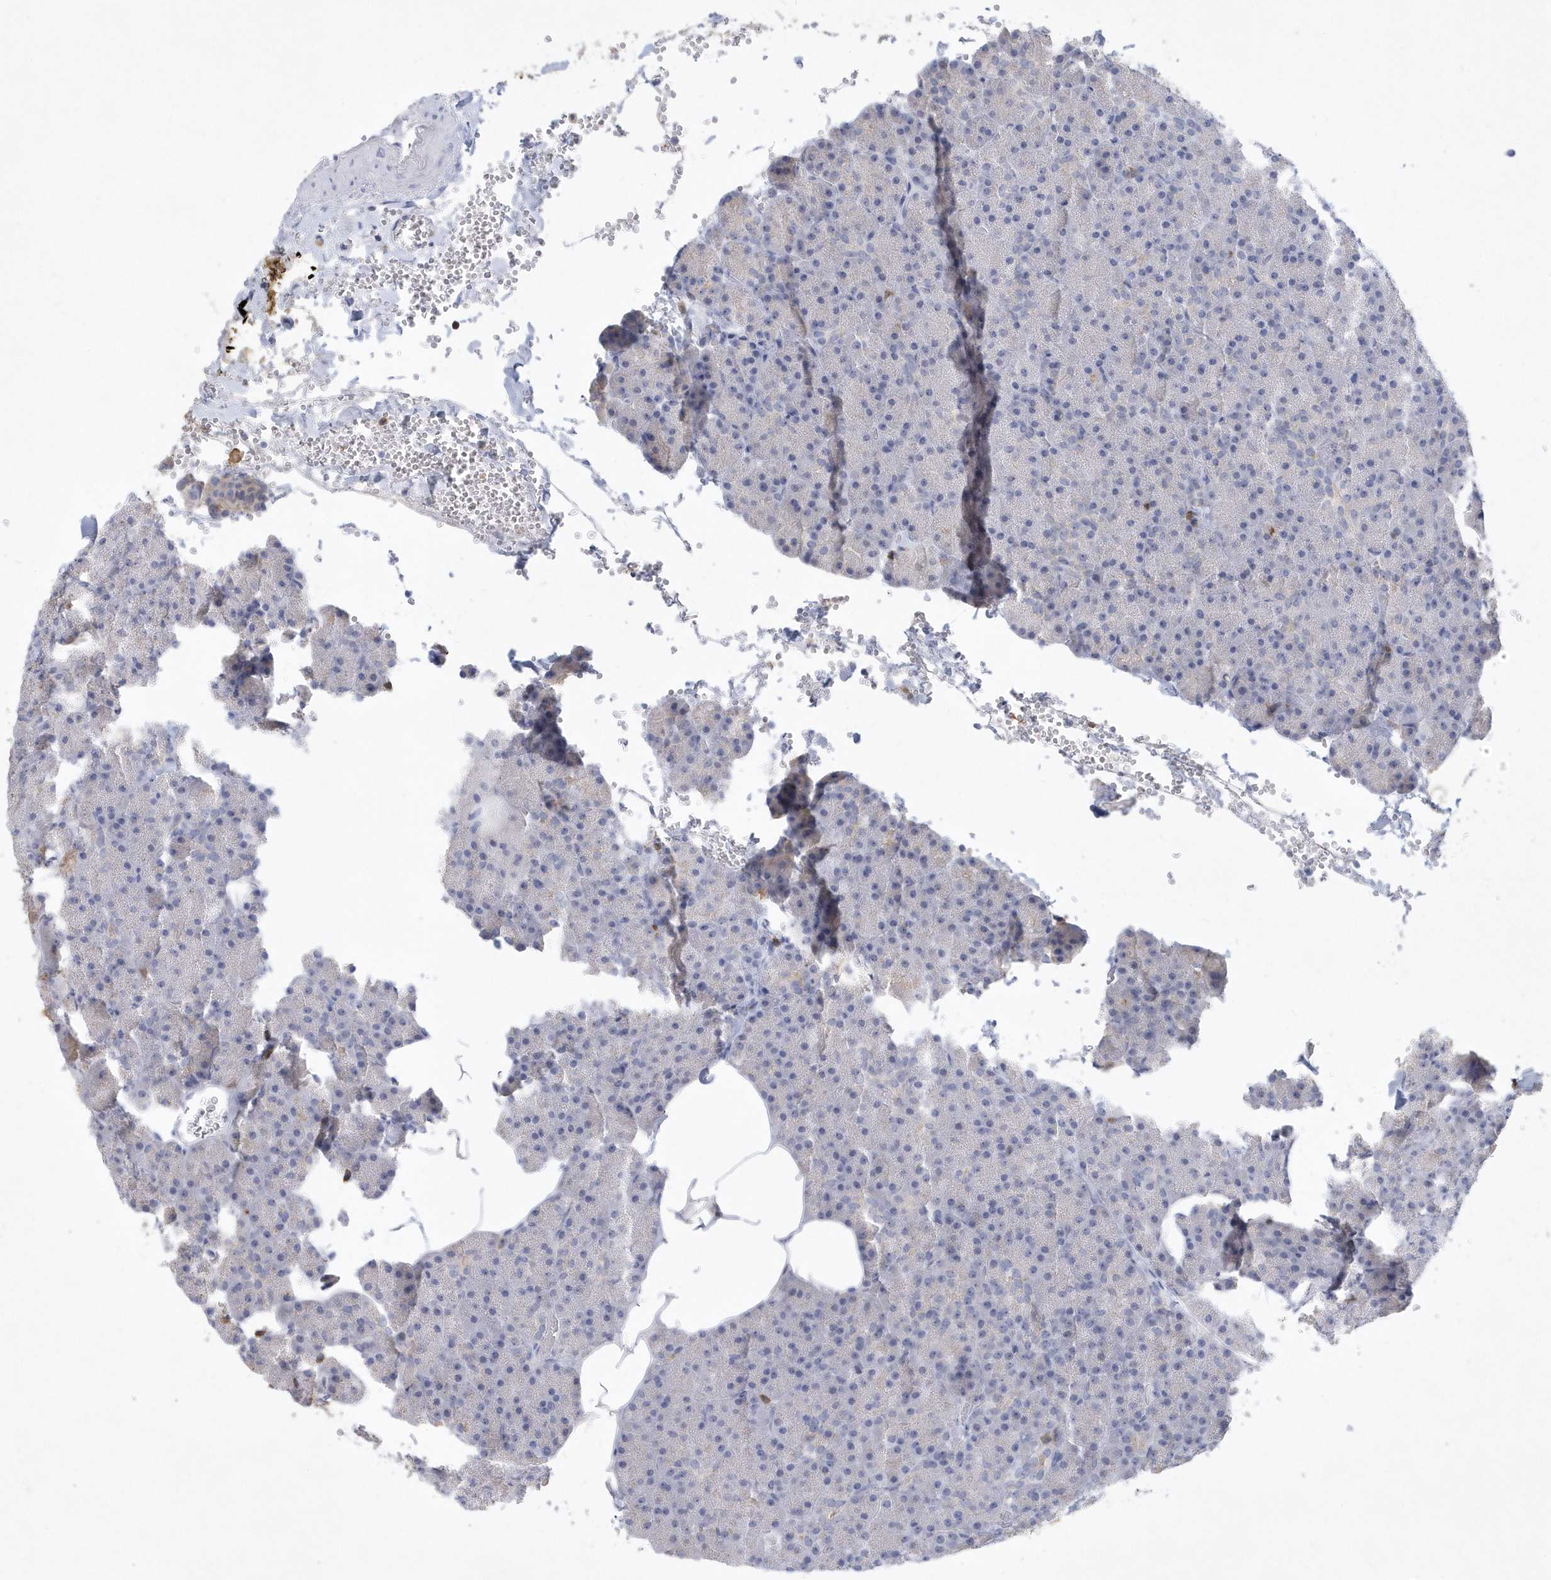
{"staining": {"intensity": "negative", "quantity": "none", "location": "none"}, "tissue": "pancreas", "cell_type": "Exocrine glandular cells", "image_type": "normal", "snomed": [{"axis": "morphology", "description": "Normal tissue, NOS"}, {"axis": "morphology", "description": "Carcinoid, malignant, NOS"}, {"axis": "topography", "description": "Pancreas"}], "caption": "Immunohistochemical staining of normal human pancreas reveals no significant positivity in exocrine glandular cells. (DAB (3,3'-diaminobenzidine) immunohistochemistry (IHC) visualized using brightfield microscopy, high magnification).", "gene": "PSD4", "patient": {"sex": "female", "age": 35}}